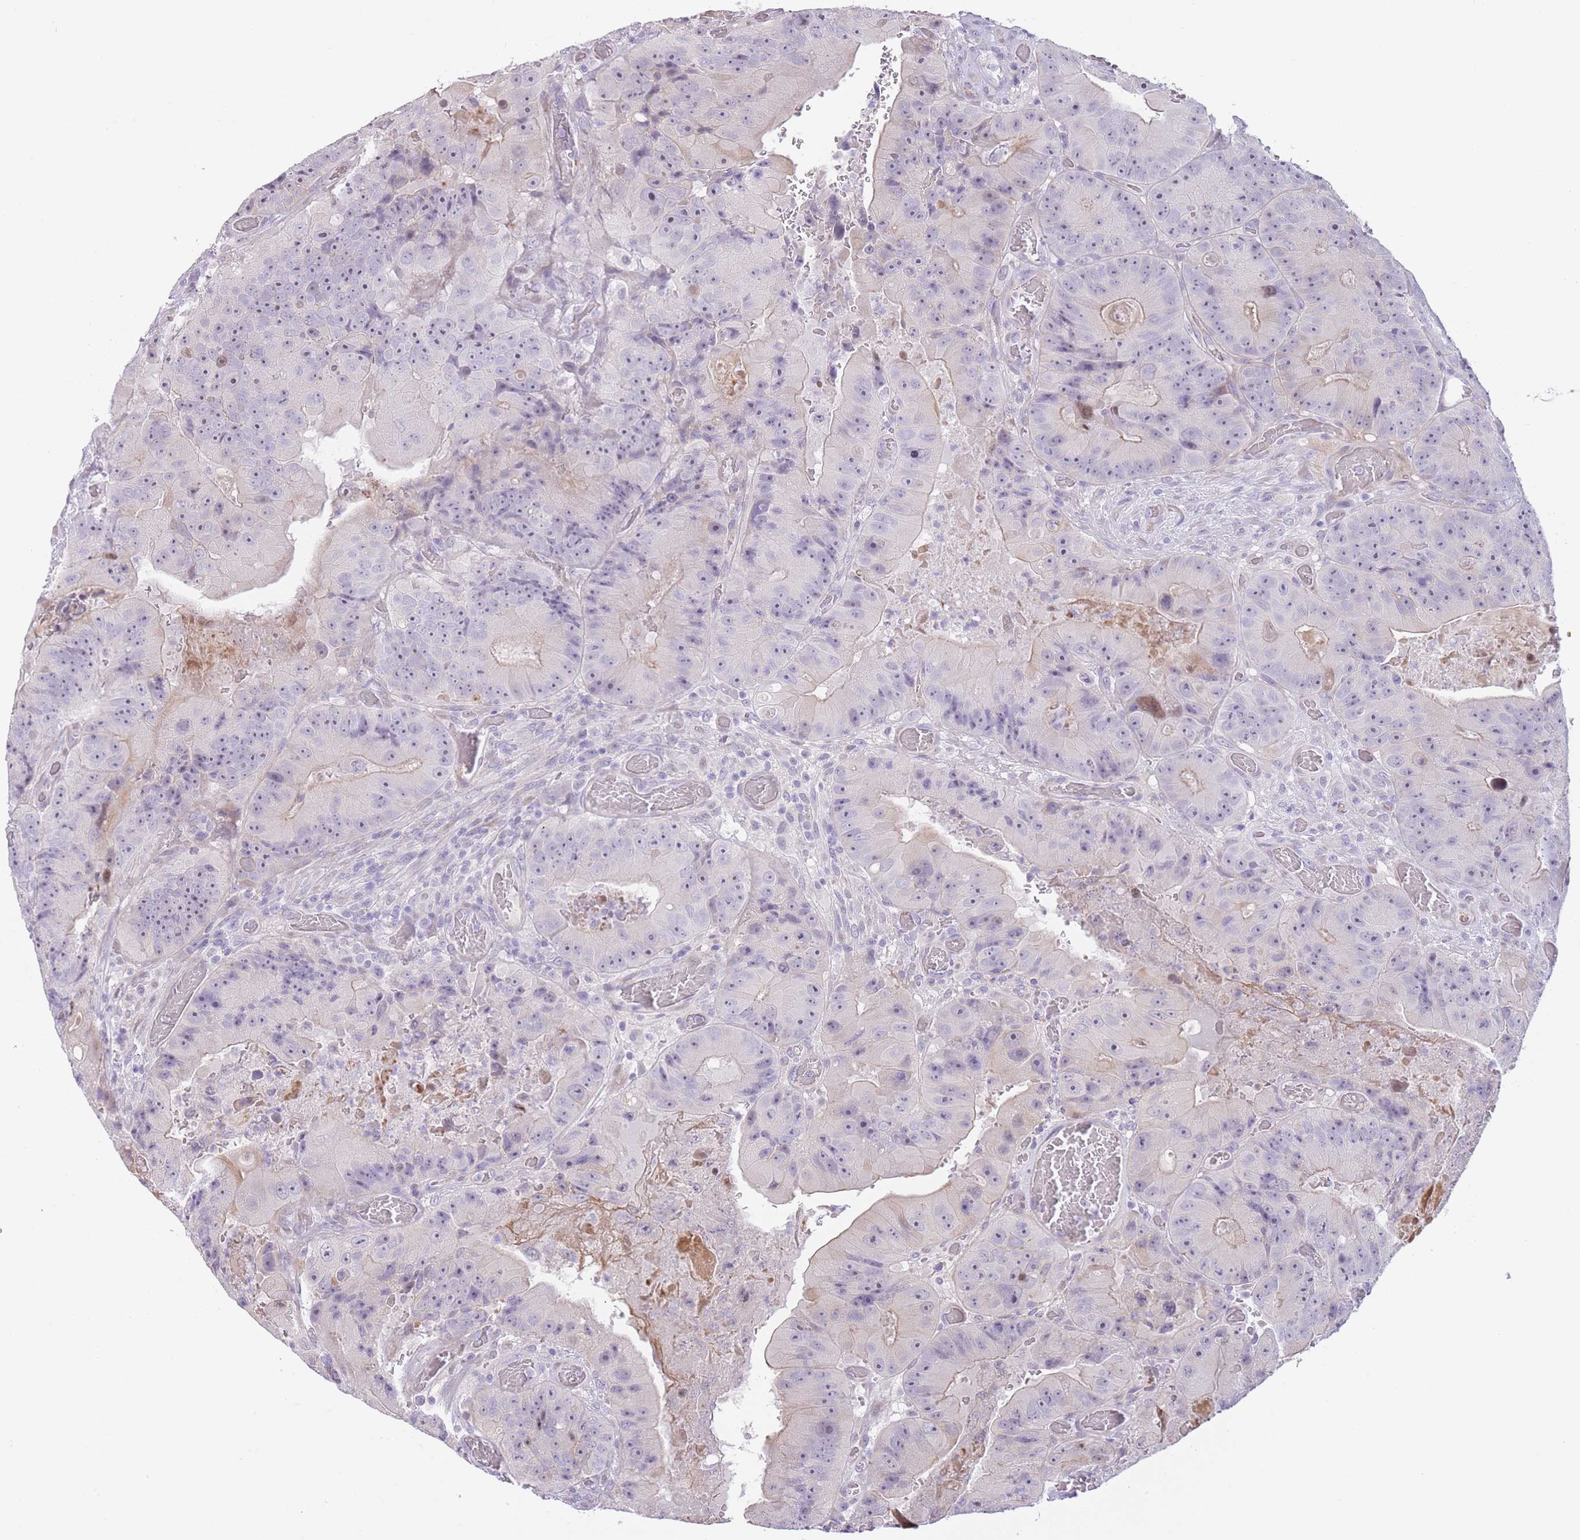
{"staining": {"intensity": "negative", "quantity": "none", "location": "none"}, "tissue": "colorectal cancer", "cell_type": "Tumor cells", "image_type": "cancer", "snomed": [{"axis": "morphology", "description": "Adenocarcinoma, NOS"}, {"axis": "topography", "description": "Colon"}], "caption": "This is an immunohistochemistry (IHC) micrograph of human adenocarcinoma (colorectal). There is no expression in tumor cells.", "gene": "IMPG1", "patient": {"sex": "female", "age": 86}}